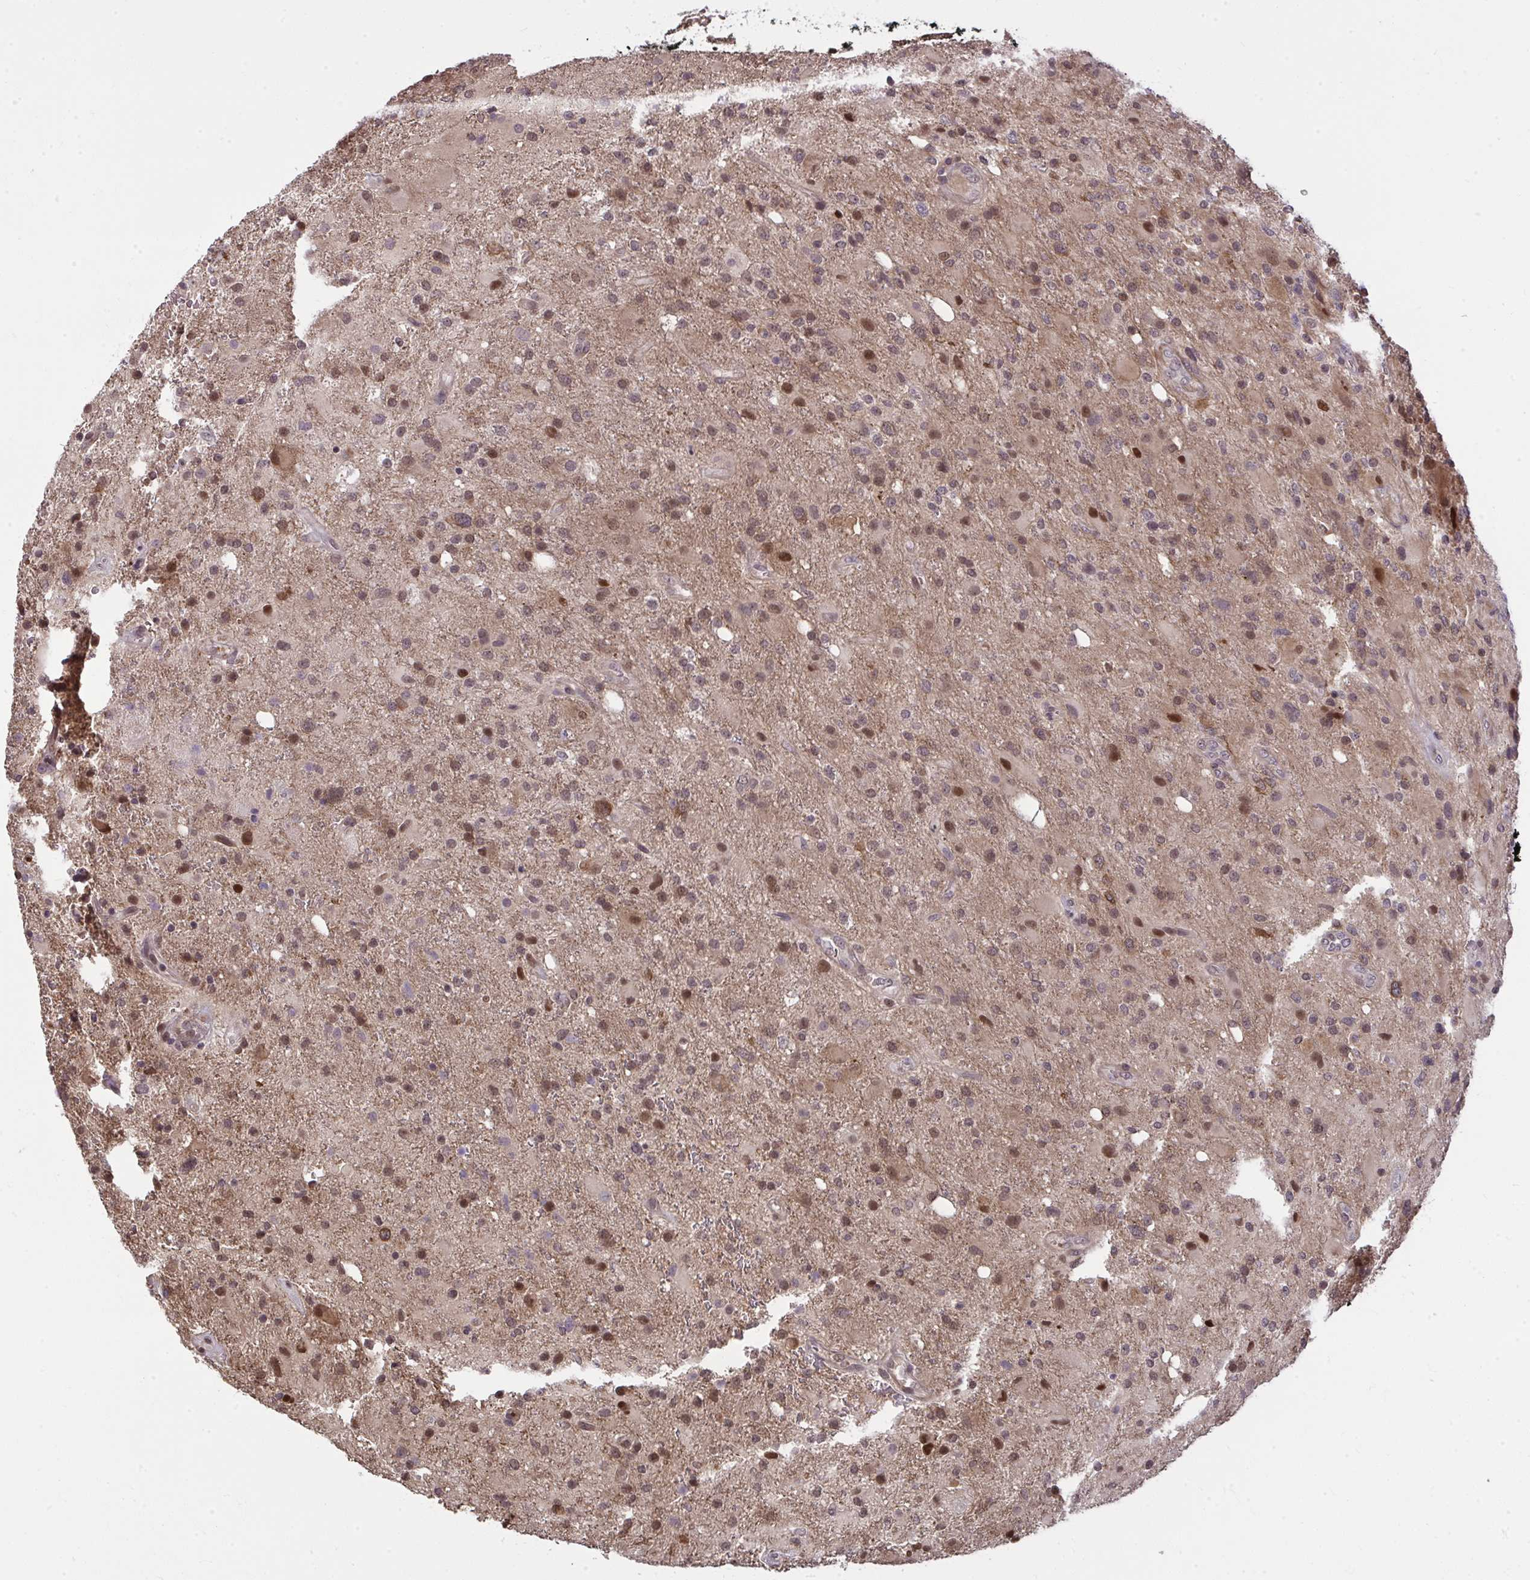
{"staining": {"intensity": "moderate", "quantity": ">75%", "location": "nuclear"}, "tissue": "glioma", "cell_type": "Tumor cells", "image_type": "cancer", "snomed": [{"axis": "morphology", "description": "Glioma, malignant, High grade"}, {"axis": "topography", "description": "Brain"}], "caption": "The immunohistochemical stain labels moderate nuclear positivity in tumor cells of glioma tissue. (Brightfield microscopy of DAB IHC at high magnification).", "gene": "ZSCAN9", "patient": {"sex": "male", "age": 53}}